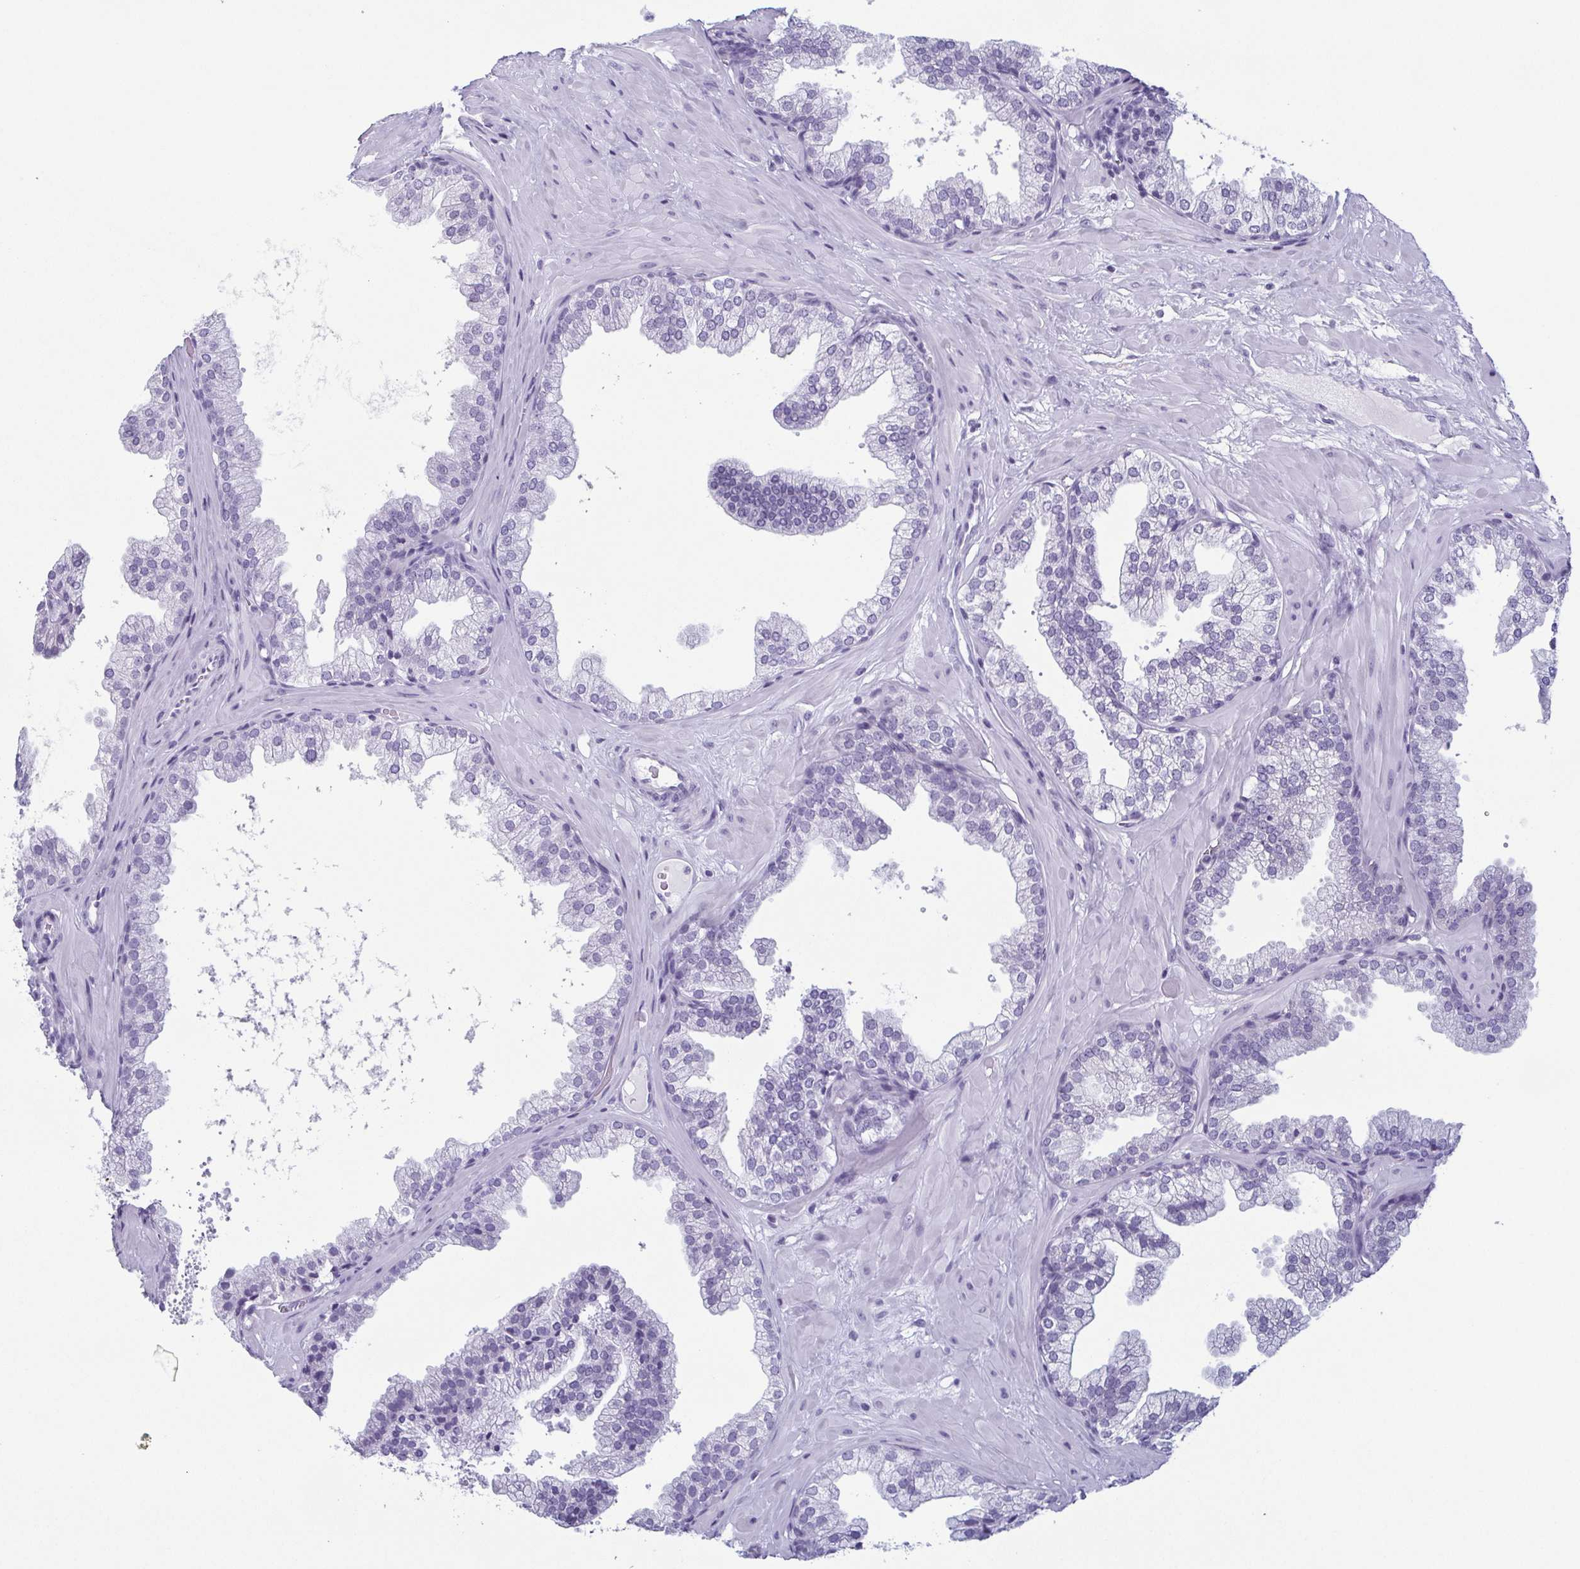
{"staining": {"intensity": "negative", "quantity": "none", "location": "none"}, "tissue": "prostate", "cell_type": "Glandular cells", "image_type": "normal", "snomed": [{"axis": "morphology", "description": "Normal tissue, NOS"}, {"axis": "topography", "description": "Prostate"}], "caption": "This is a histopathology image of immunohistochemistry staining of unremarkable prostate, which shows no staining in glandular cells. Brightfield microscopy of immunohistochemistry stained with DAB (brown) and hematoxylin (blue), captured at high magnification.", "gene": "KRT78", "patient": {"sex": "male", "age": 37}}